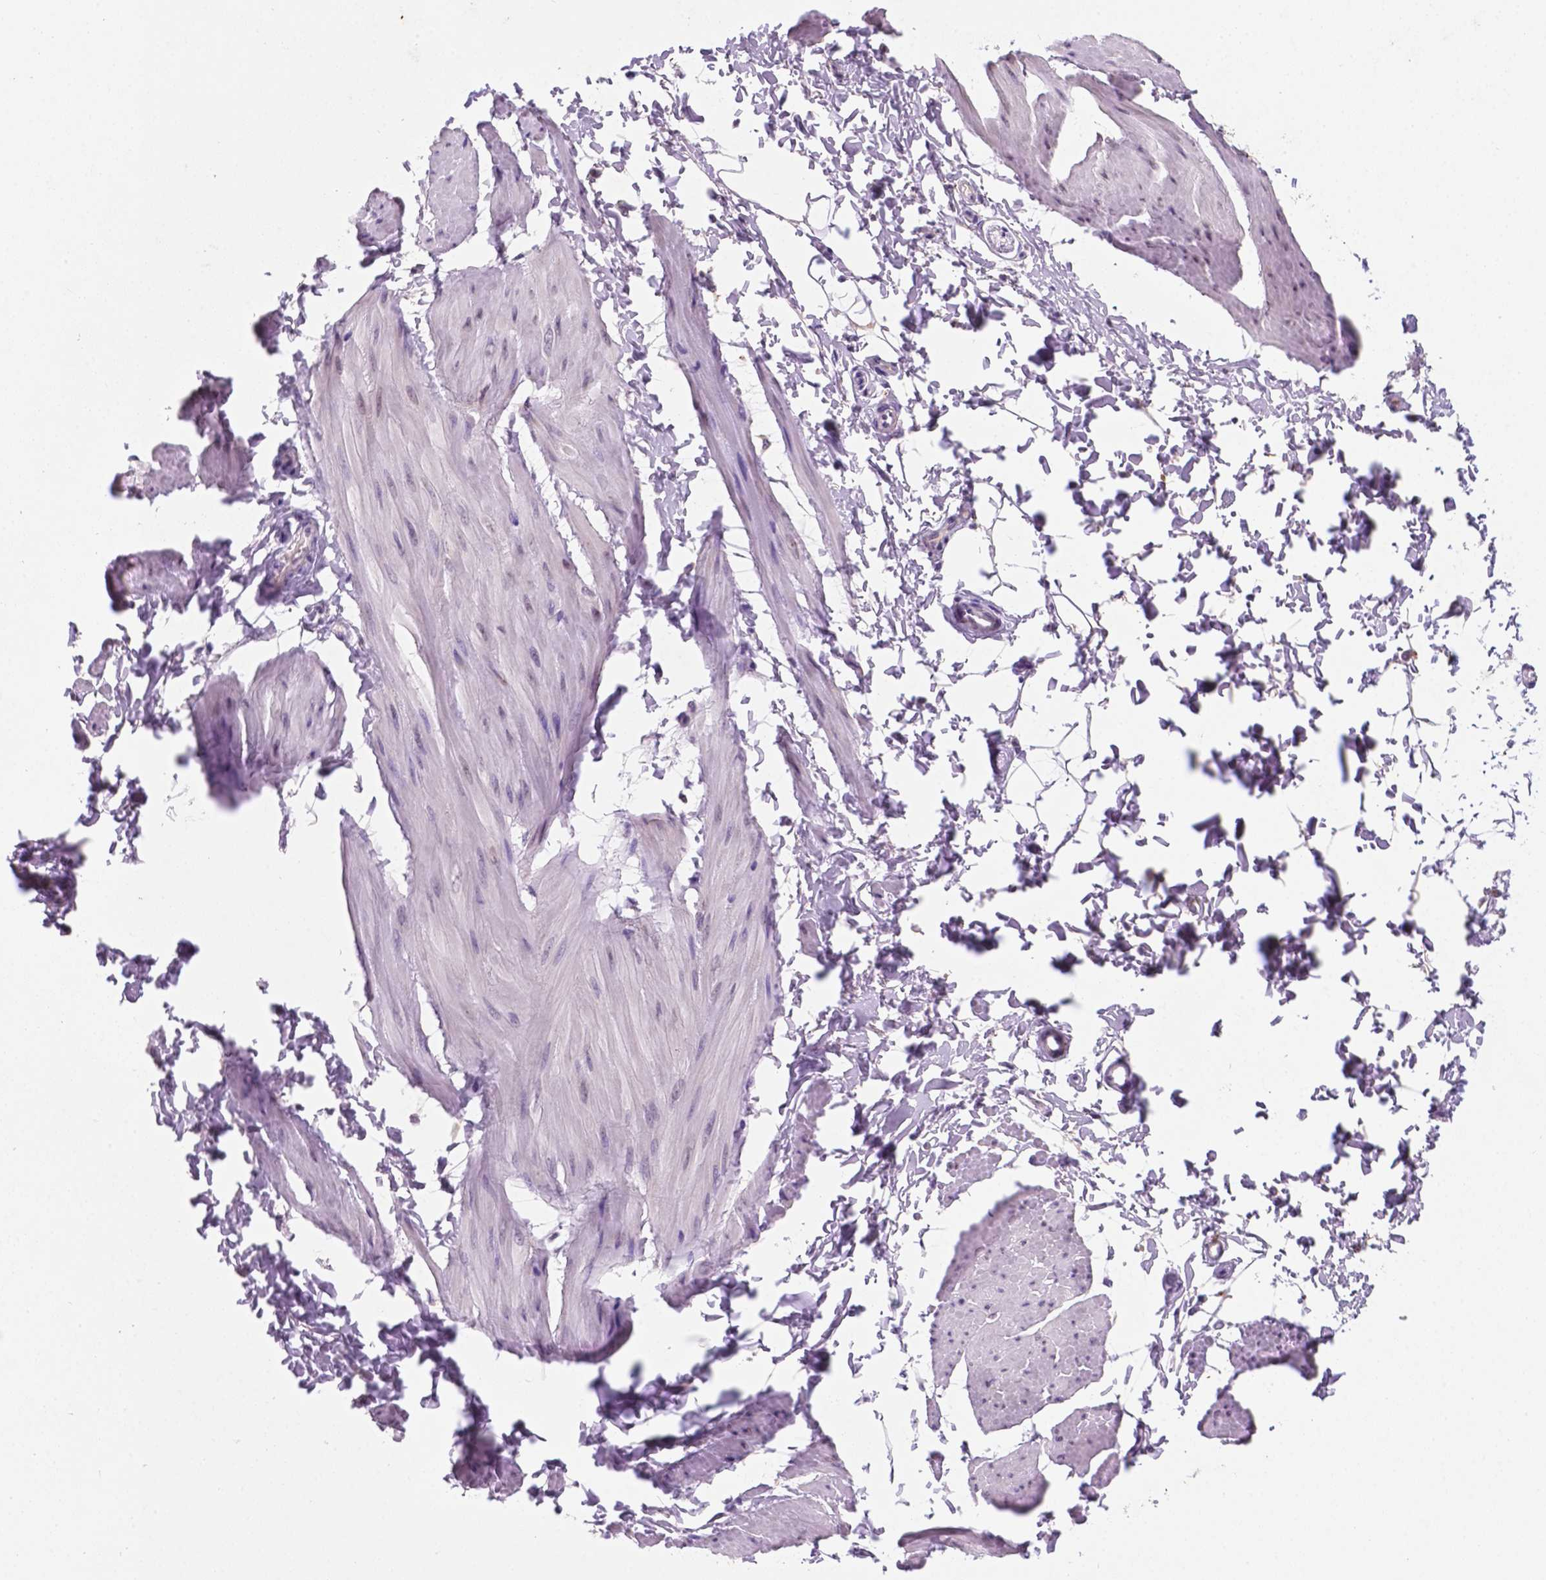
{"staining": {"intensity": "negative", "quantity": "none", "location": "none"}, "tissue": "adipose tissue", "cell_type": "Adipocytes", "image_type": "normal", "snomed": [{"axis": "morphology", "description": "Normal tissue, NOS"}, {"axis": "topography", "description": "Smooth muscle"}, {"axis": "topography", "description": "Peripheral nerve tissue"}], "caption": "DAB (3,3'-diaminobenzidine) immunohistochemical staining of benign adipose tissue shows no significant expression in adipocytes. The staining is performed using DAB brown chromogen with nuclei counter-stained in using hematoxylin.", "gene": "C18orf21", "patient": {"sex": "male", "age": 58}}